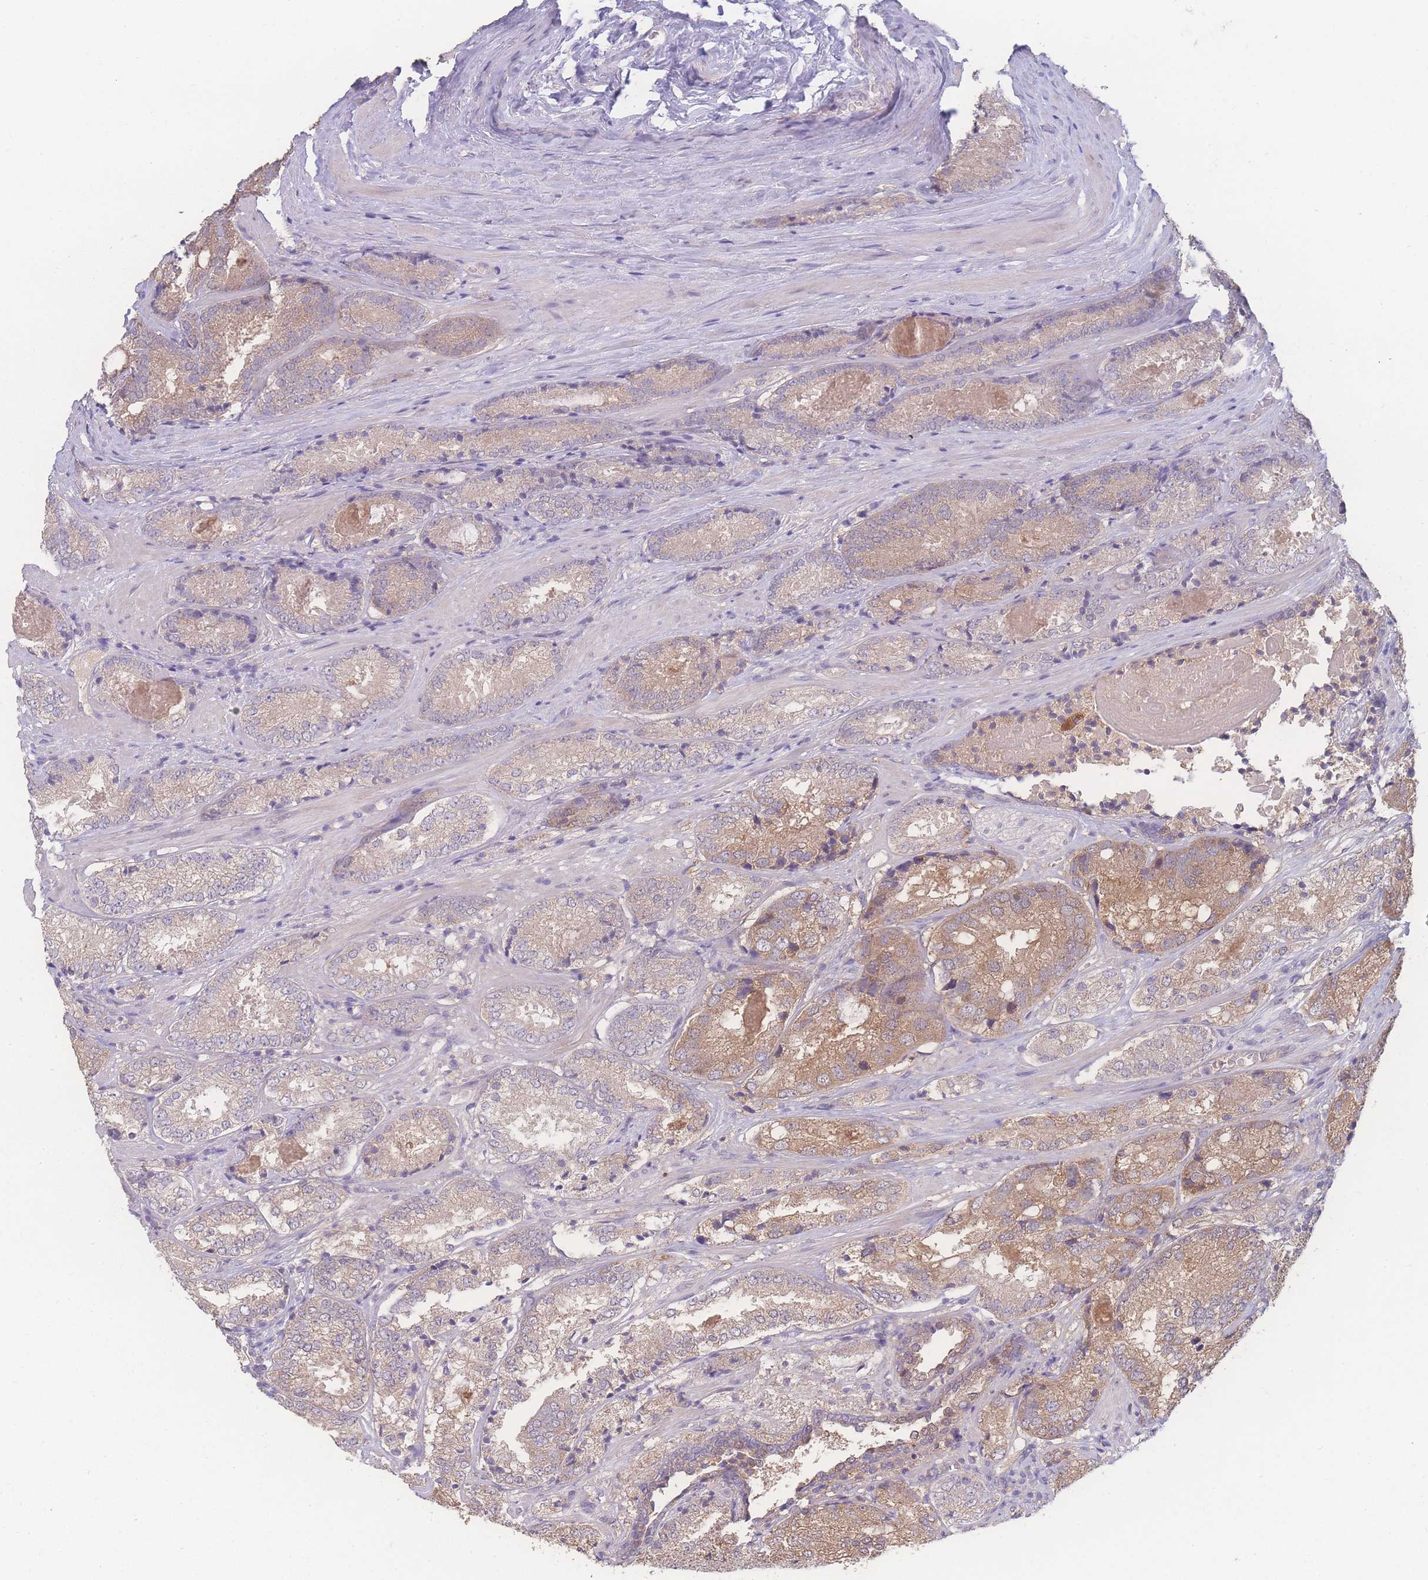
{"staining": {"intensity": "moderate", "quantity": "25%-75%", "location": "cytoplasmic/membranous"}, "tissue": "prostate cancer", "cell_type": "Tumor cells", "image_type": "cancer", "snomed": [{"axis": "morphology", "description": "Adenocarcinoma, High grade"}, {"axis": "topography", "description": "Prostate"}], "caption": "The photomicrograph exhibits staining of high-grade adenocarcinoma (prostate), revealing moderate cytoplasmic/membranous protein positivity (brown color) within tumor cells. The staining was performed using DAB (3,3'-diaminobenzidine) to visualize the protein expression in brown, while the nuclei were stained in blue with hematoxylin (Magnification: 20x).", "gene": "GIPR", "patient": {"sex": "male", "age": 63}}